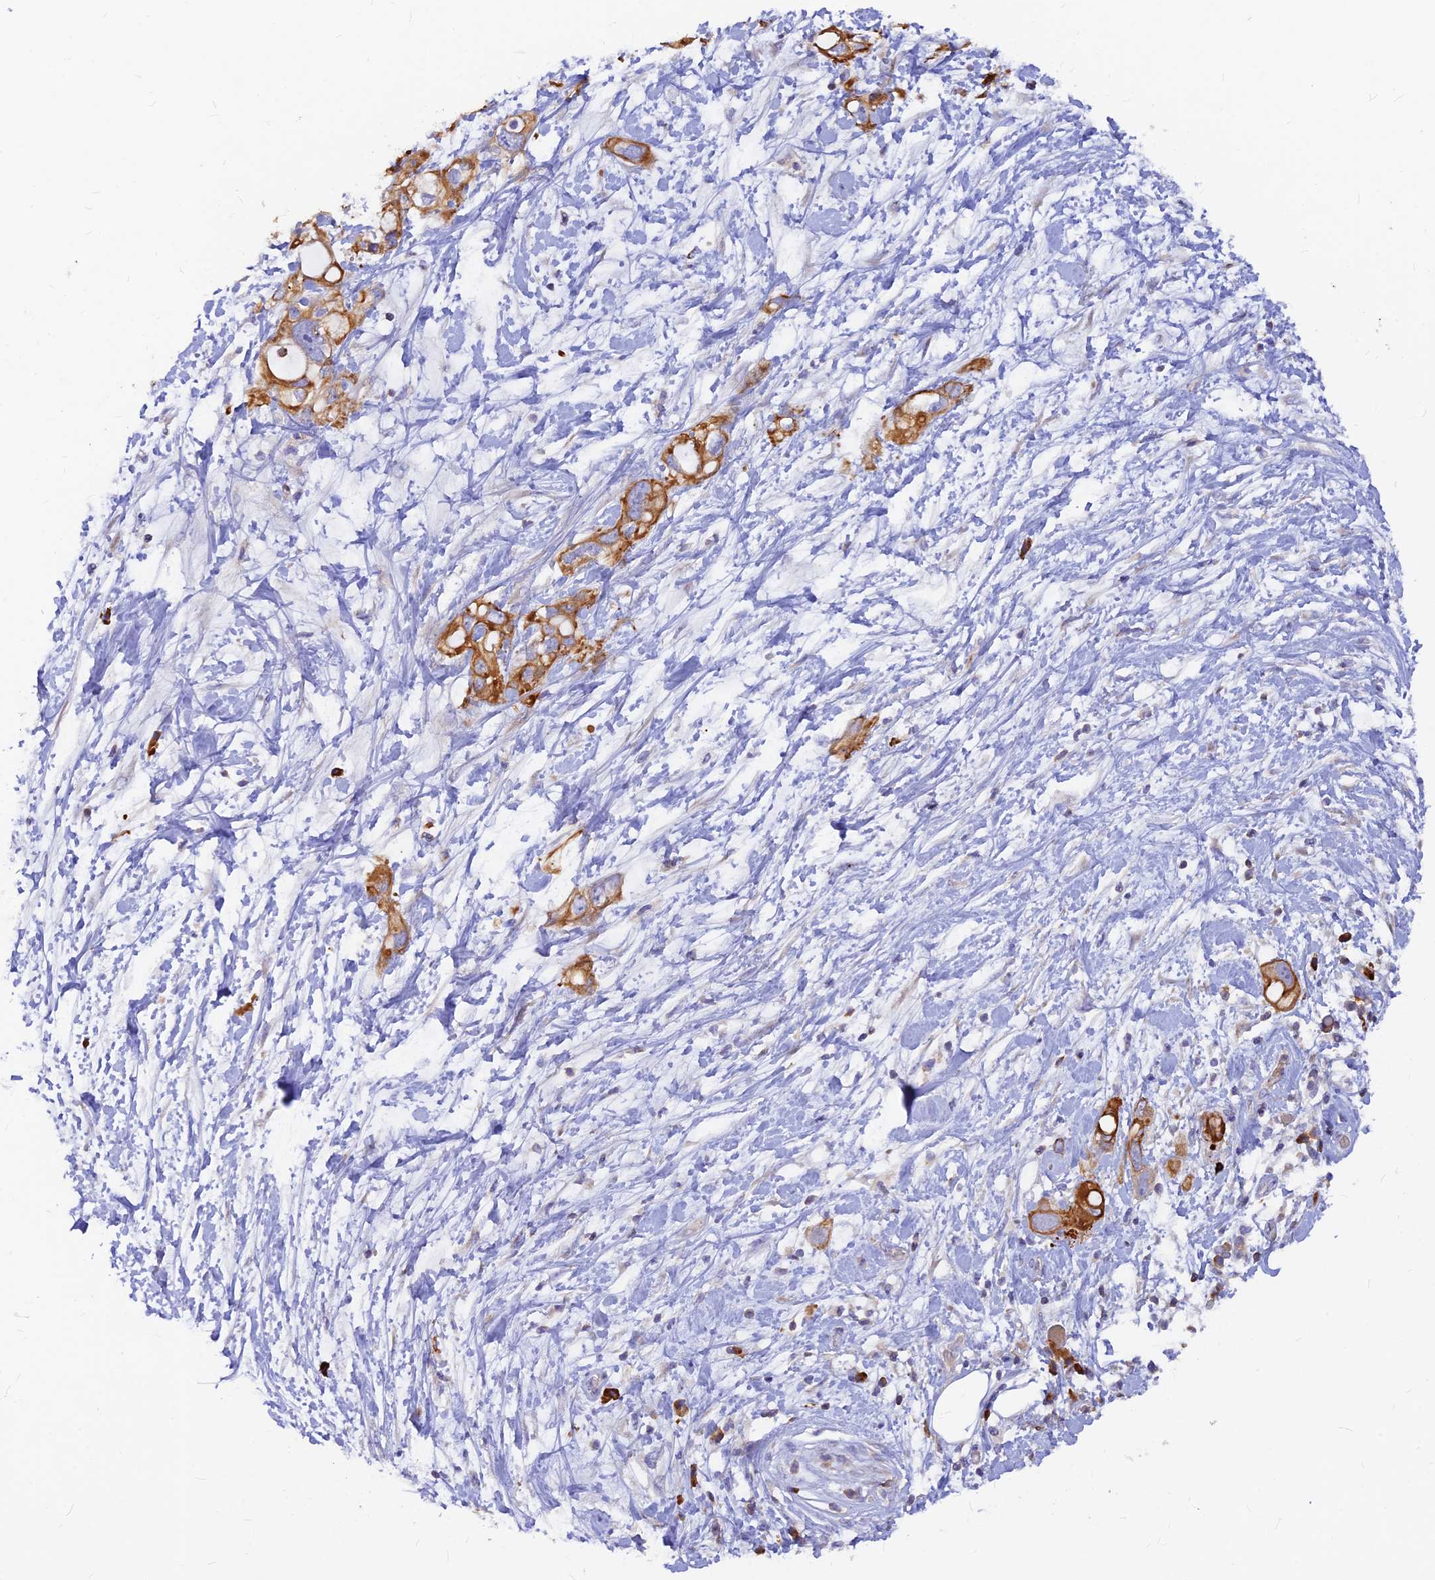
{"staining": {"intensity": "strong", "quantity": ">75%", "location": "cytoplasmic/membranous"}, "tissue": "pancreatic cancer", "cell_type": "Tumor cells", "image_type": "cancer", "snomed": [{"axis": "morphology", "description": "Inflammation, NOS"}, {"axis": "morphology", "description": "Adenocarcinoma, NOS"}, {"axis": "topography", "description": "Pancreas"}], "caption": "A micrograph showing strong cytoplasmic/membranous positivity in approximately >75% of tumor cells in adenocarcinoma (pancreatic), as visualized by brown immunohistochemical staining.", "gene": "DENND2D", "patient": {"sex": "female", "age": 56}}